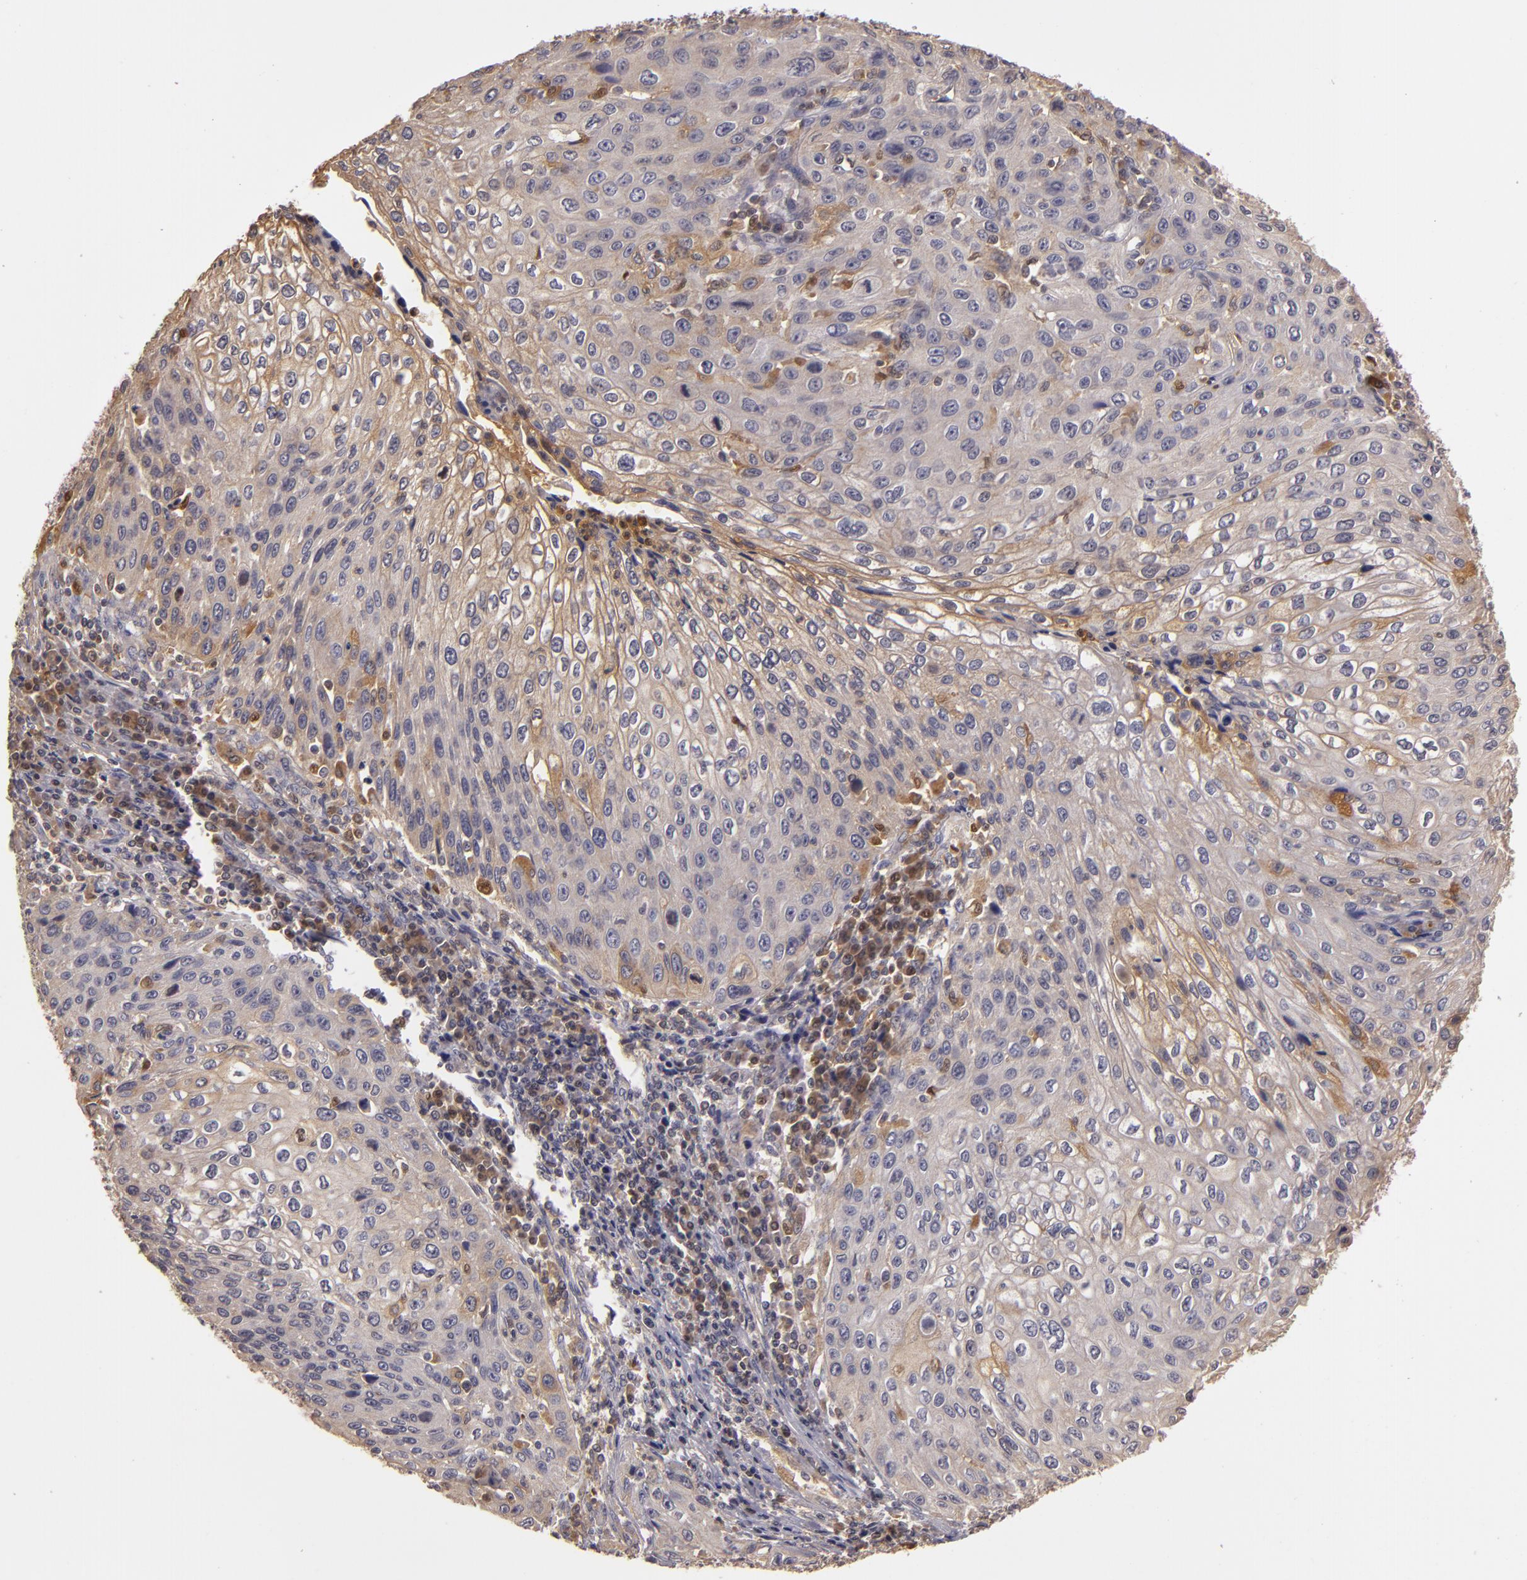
{"staining": {"intensity": "weak", "quantity": ">75%", "location": "cytoplasmic/membranous"}, "tissue": "cervical cancer", "cell_type": "Tumor cells", "image_type": "cancer", "snomed": [{"axis": "morphology", "description": "Squamous cell carcinoma, NOS"}, {"axis": "topography", "description": "Cervix"}], "caption": "Human cervical squamous cell carcinoma stained for a protein (brown) shows weak cytoplasmic/membranous positive expression in approximately >75% of tumor cells.", "gene": "LRG1", "patient": {"sex": "female", "age": 32}}